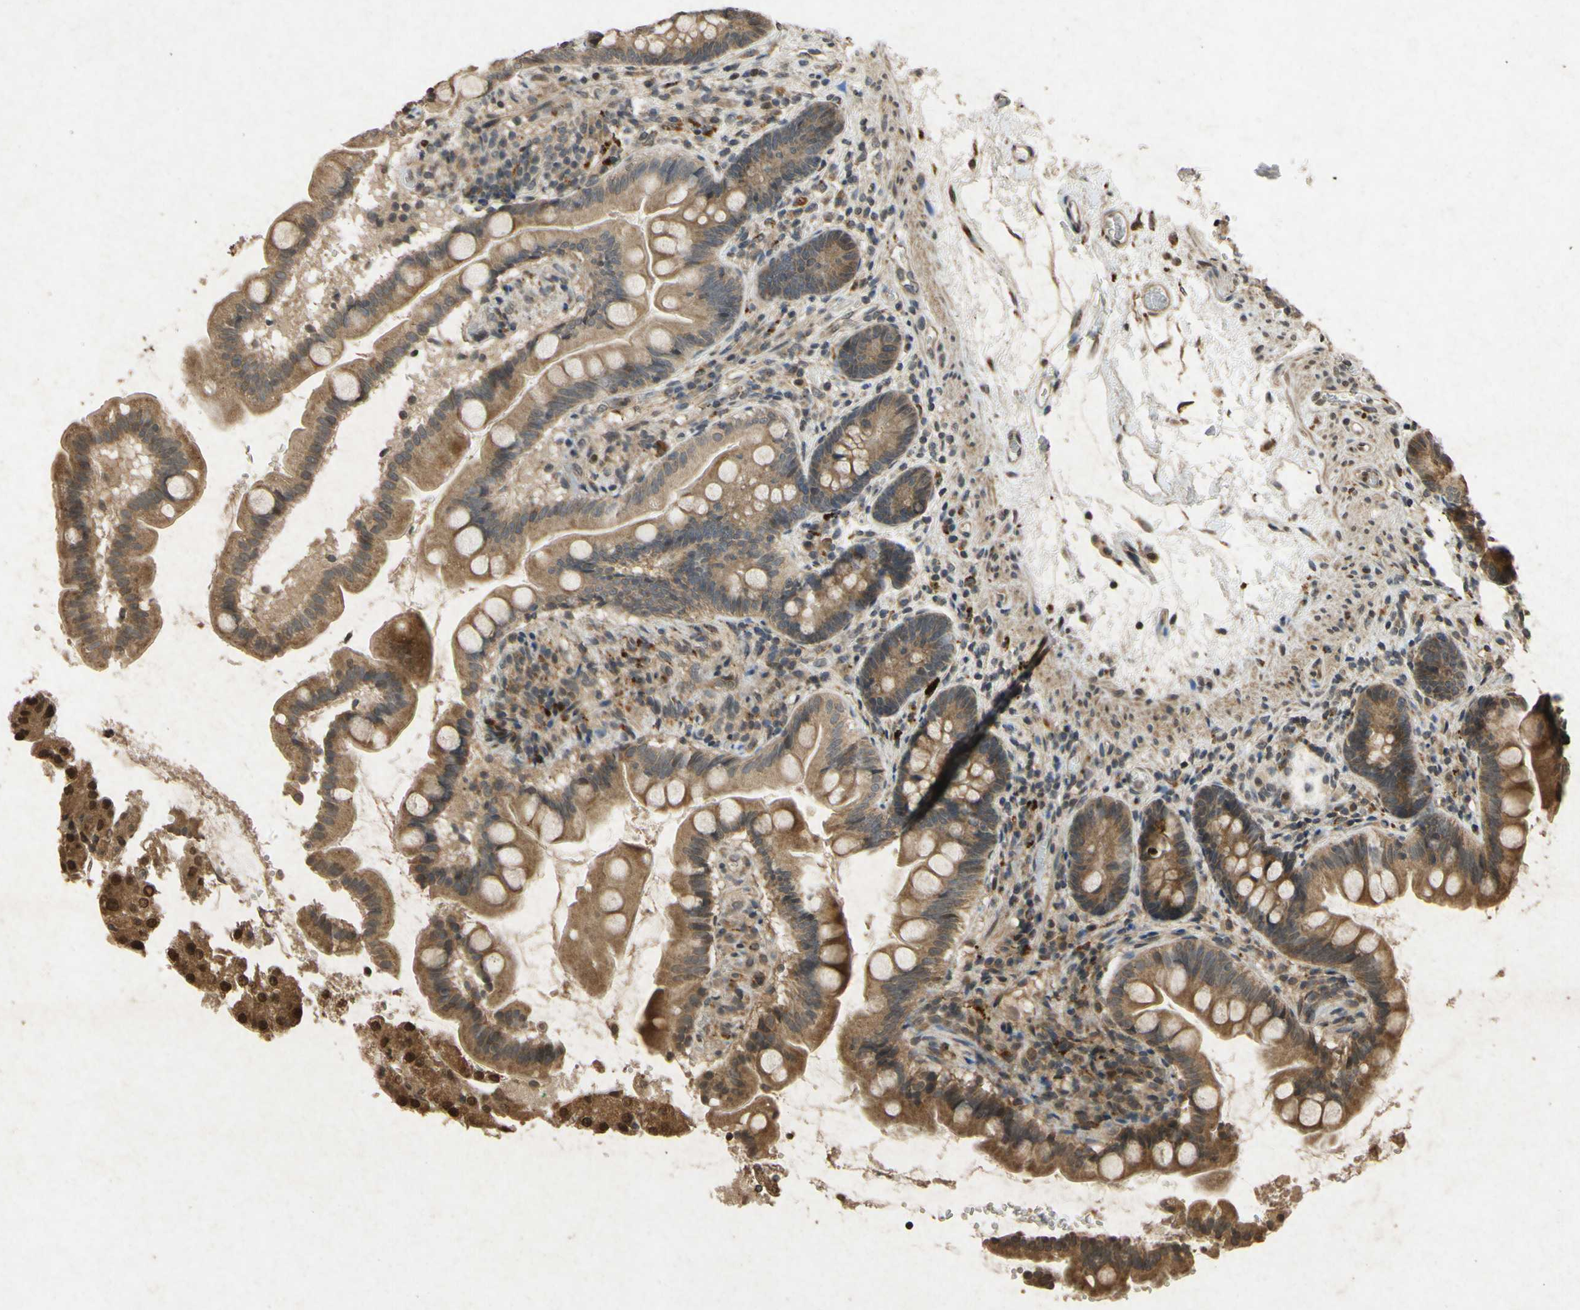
{"staining": {"intensity": "moderate", "quantity": ">75%", "location": "cytoplasmic/membranous"}, "tissue": "small intestine", "cell_type": "Glandular cells", "image_type": "normal", "snomed": [{"axis": "morphology", "description": "Normal tissue, NOS"}, {"axis": "topography", "description": "Small intestine"}], "caption": "Small intestine stained with DAB immunohistochemistry shows medium levels of moderate cytoplasmic/membranous staining in about >75% of glandular cells.", "gene": "ATP6V1H", "patient": {"sex": "female", "age": 56}}